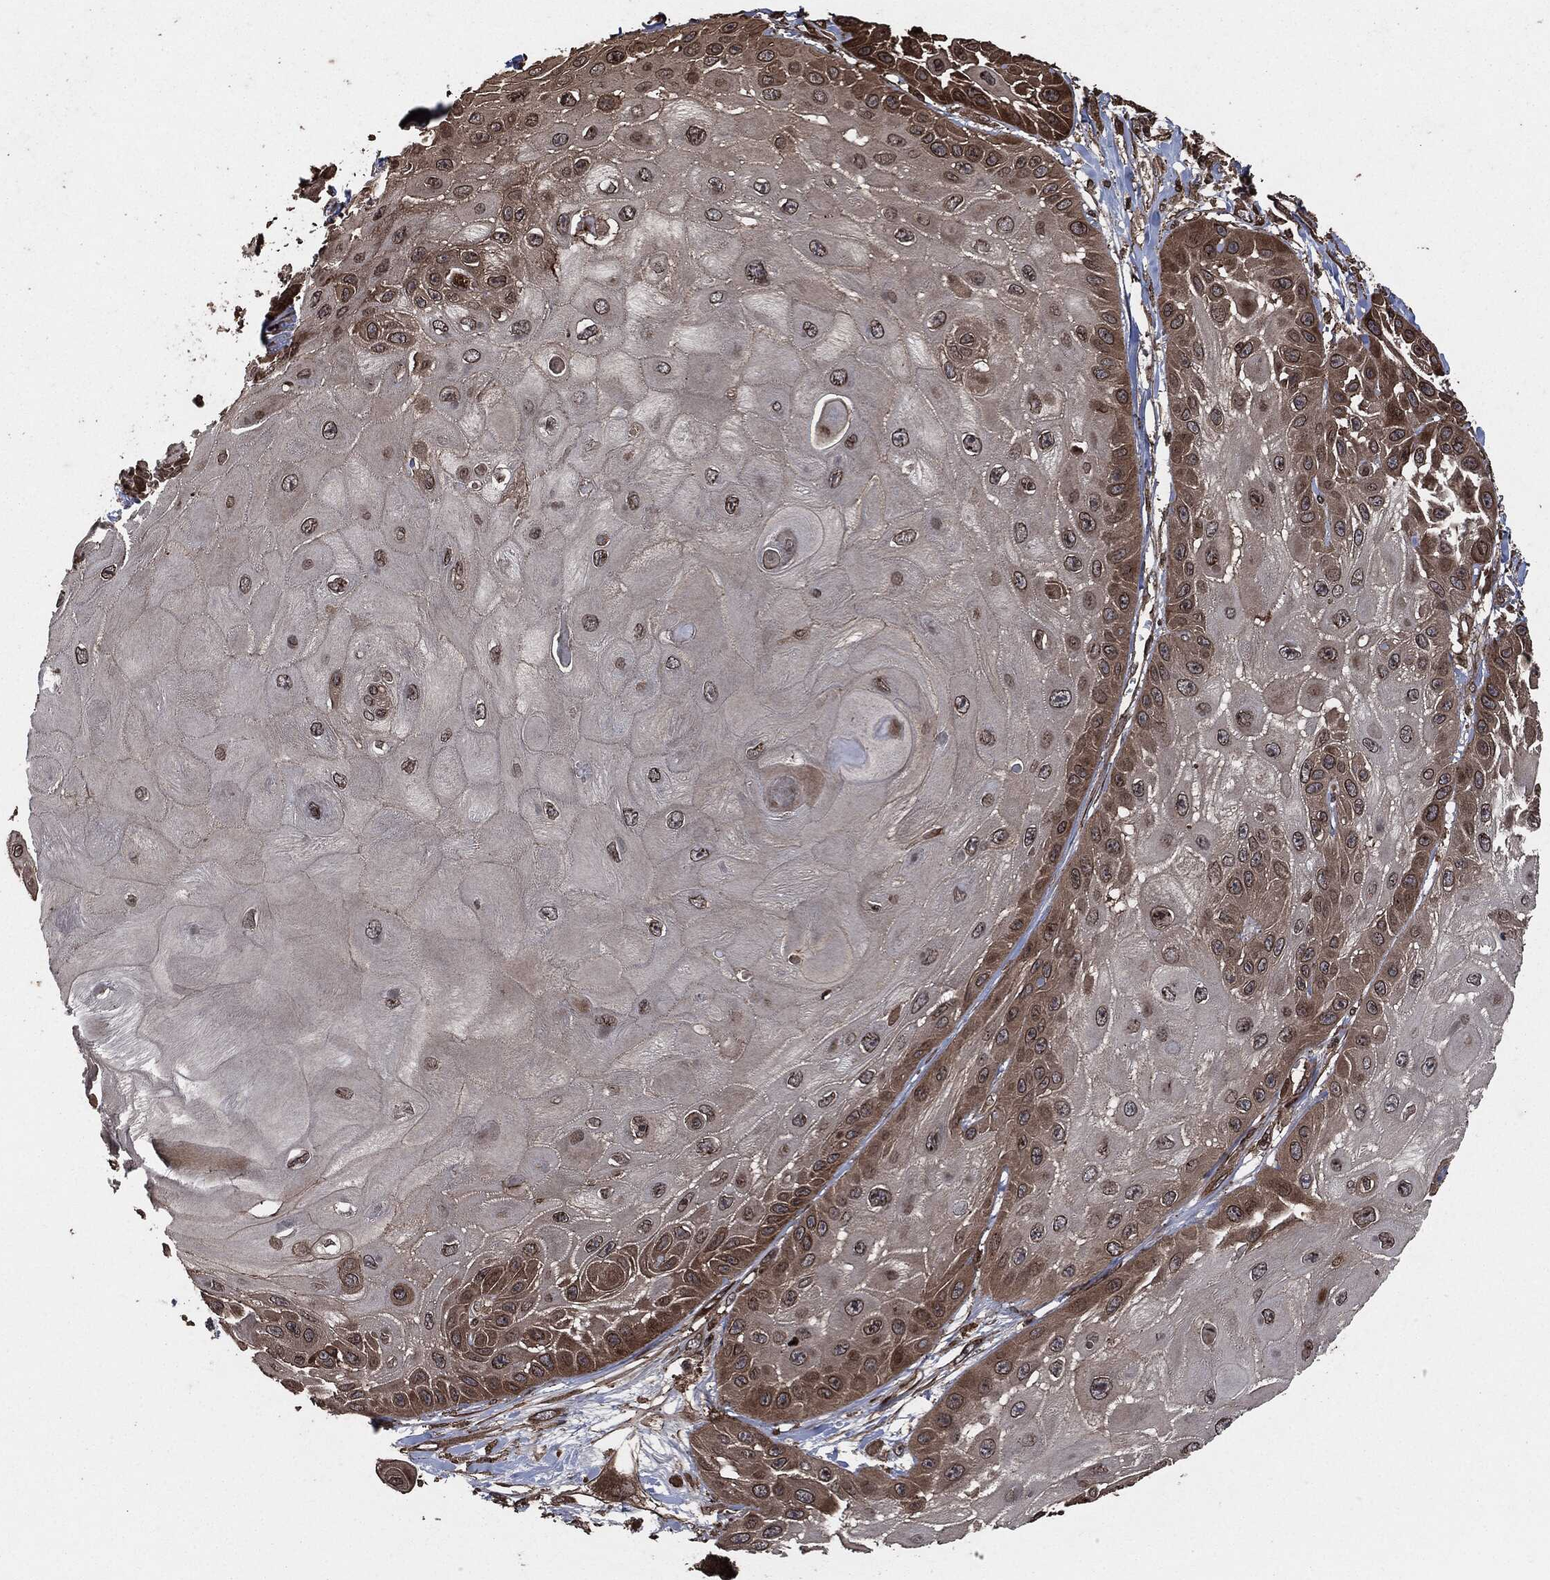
{"staining": {"intensity": "moderate", "quantity": "25%-75%", "location": "cytoplasmic/membranous"}, "tissue": "skin cancer", "cell_type": "Tumor cells", "image_type": "cancer", "snomed": [{"axis": "morphology", "description": "Normal tissue, NOS"}, {"axis": "morphology", "description": "Squamous cell carcinoma, NOS"}, {"axis": "topography", "description": "Skin"}], "caption": "Skin cancer was stained to show a protein in brown. There is medium levels of moderate cytoplasmic/membranous staining in about 25%-75% of tumor cells. (IHC, brightfield microscopy, high magnification).", "gene": "IFIT1", "patient": {"sex": "male", "age": 79}}